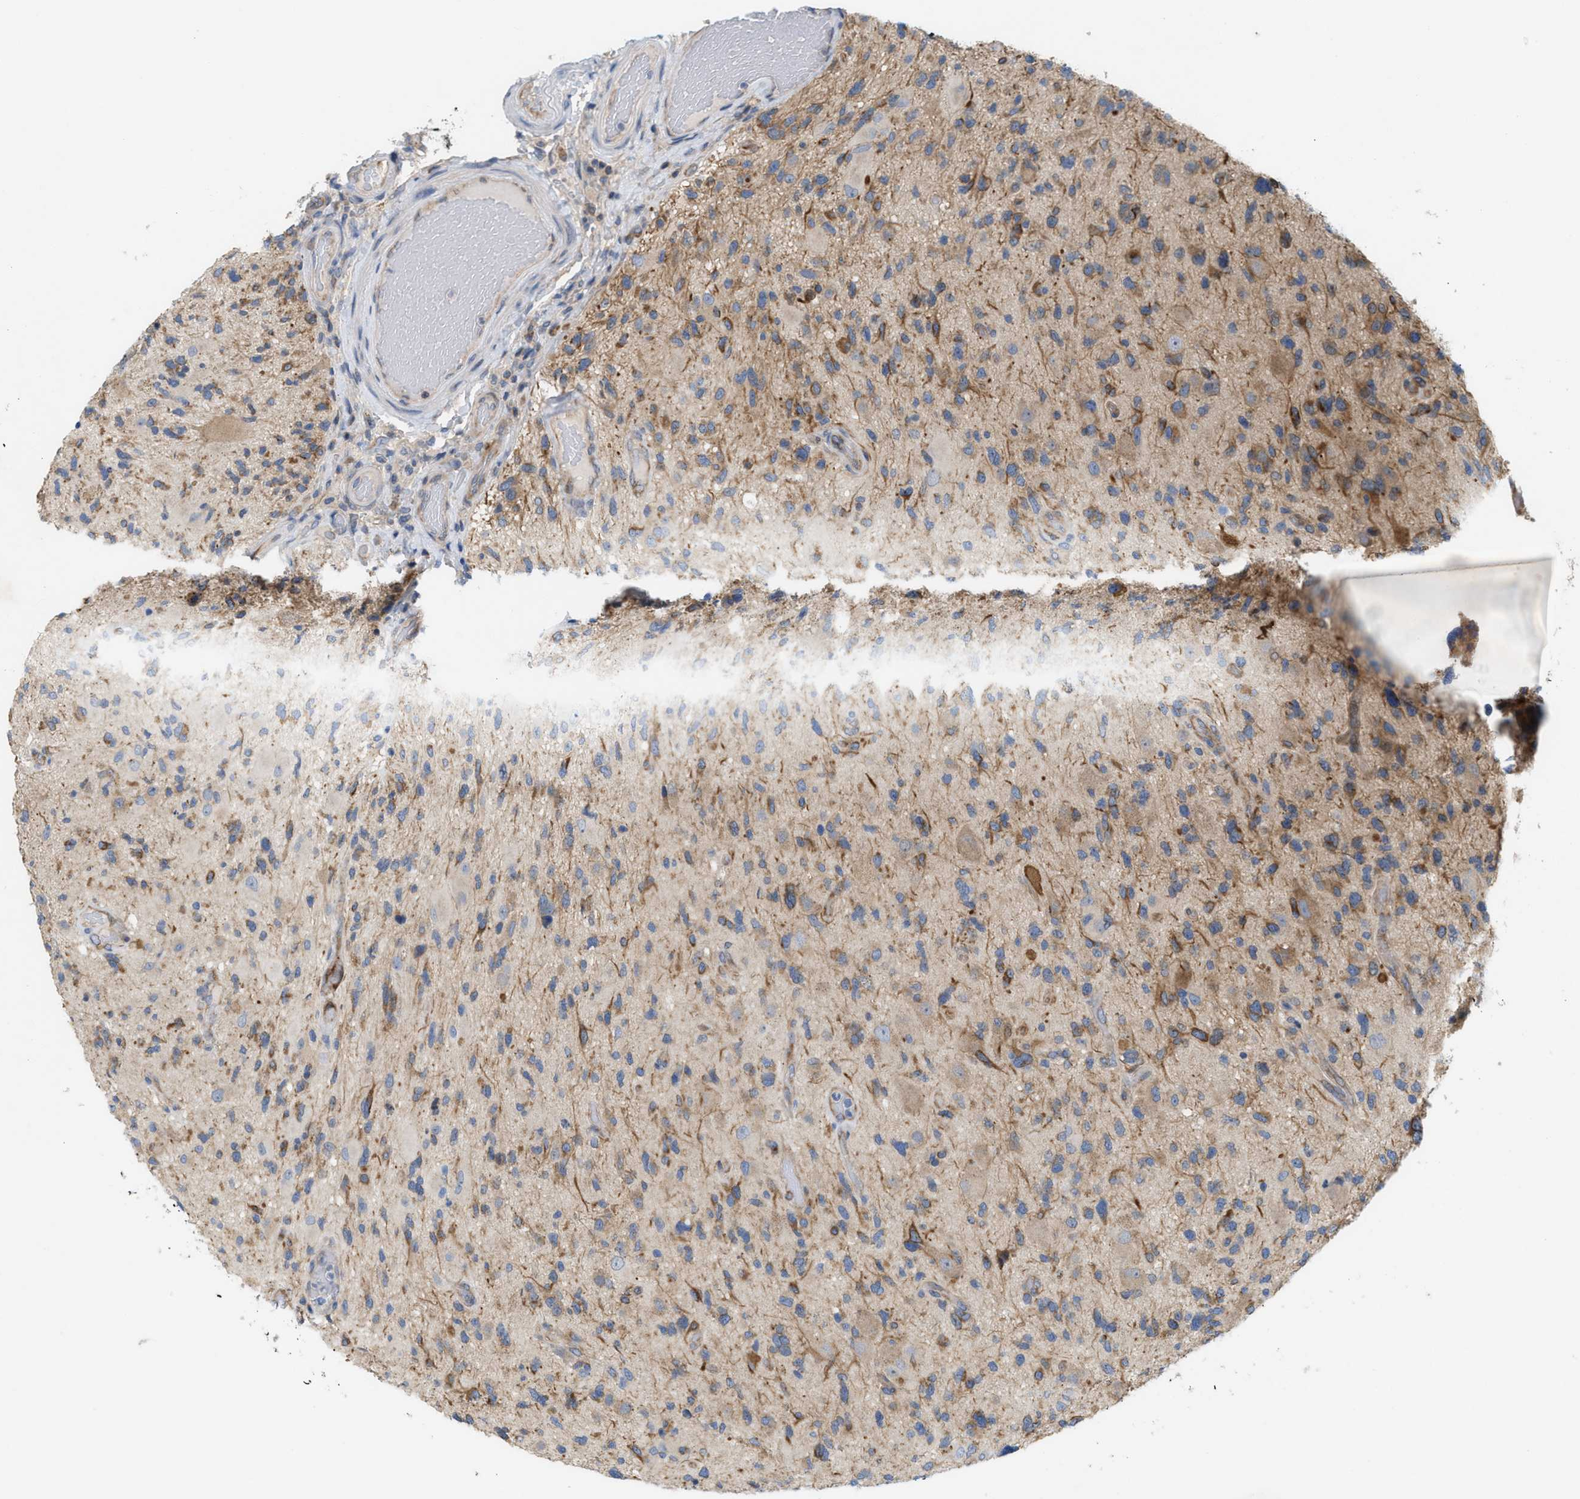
{"staining": {"intensity": "moderate", "quantity": ">75%", "location": "cytoplasmic/membranous"}, "tissue": "glioma", "cell_type": "Tumor cells", "image_type": "cancer", "snomed": [{"axis": "morphology", "description": "Glioma, malignant, High grade"}, {"axis": "topography", "description": "Brain"}], "caption": "Immunohistochemistry (IHC) image of neoplastic tissue: human malignant high-grade glioma stained using immunohistochemistry (IHC) reveals medium levels of moderate protein expression localized specifically in the cytoplasmic/membranous of tumor cells, appearing as a cytoplasmic/membranous brown color.", "gene": "UBAP2", "patient": {"sex": "male", "age": 33}}